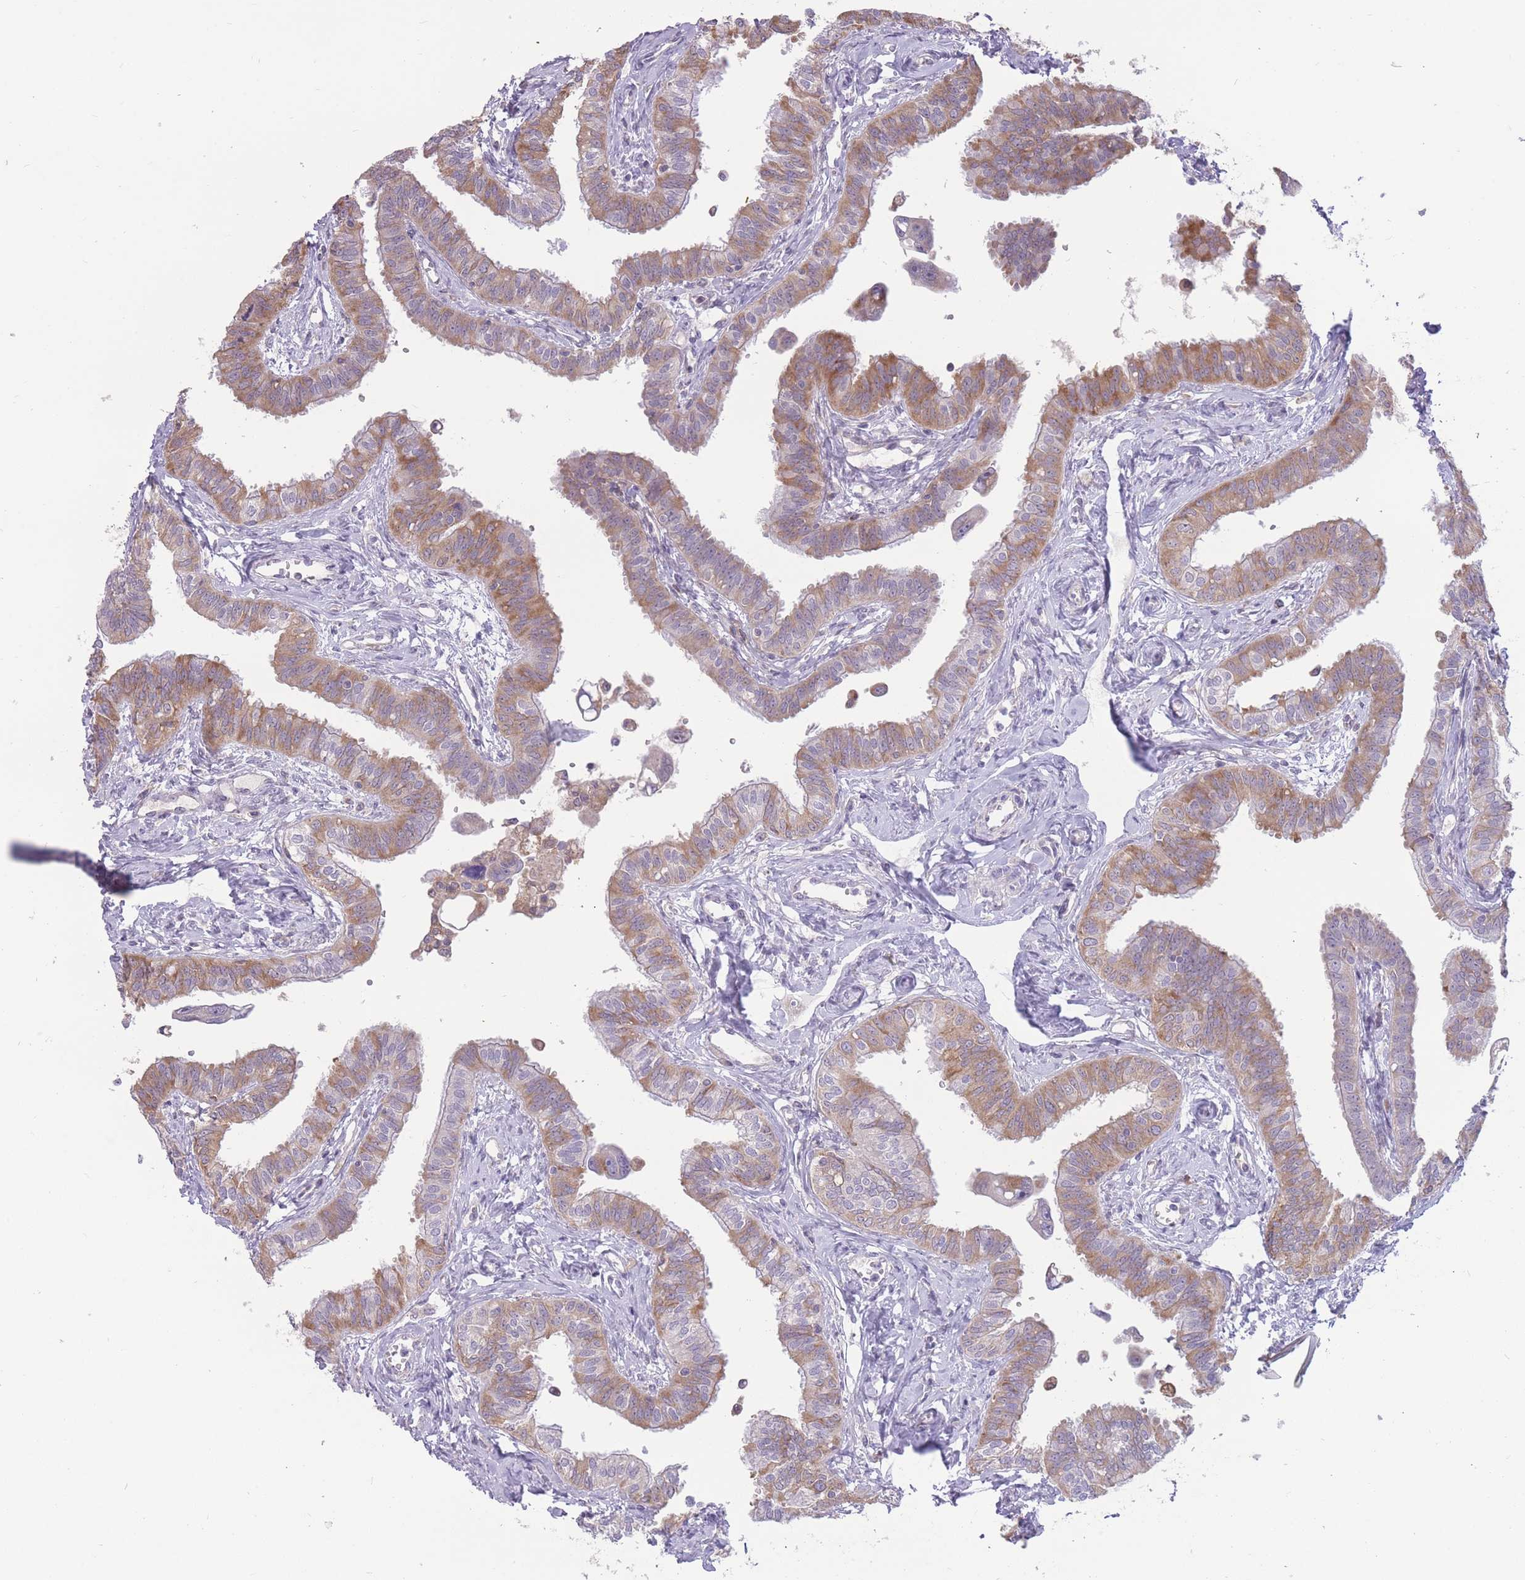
{"staining": {"intensity": "moderate", "quantity": "25%-75%", "location": "cytoplasmic/membranous"}, "tissue": "fallopian tube", "cell_type": "Glandular cells", "image_type": "normal", "snomed": [{"axis": "morphology", "description": "Normal tissue, NOS"}, {"axis": "morphology", "description": "Carcinoma, NOS"}, {"axis": "topography", "description": "Fallopian tube"}, {"axis": "topography", "description": "Ovary"}], "caption": "Normal fallopian tube displays moderate cytoplasmic/membranous expression in about 25%-75% of glandular cells, visualized by immunohistochemistry. (DAB (3,3'-diaminobenzidine) IHC, brown staining for protein, blue staining for nuclei).", "gene": "TRAPPC5", "patient": {"sex": "female", "age": 59}}